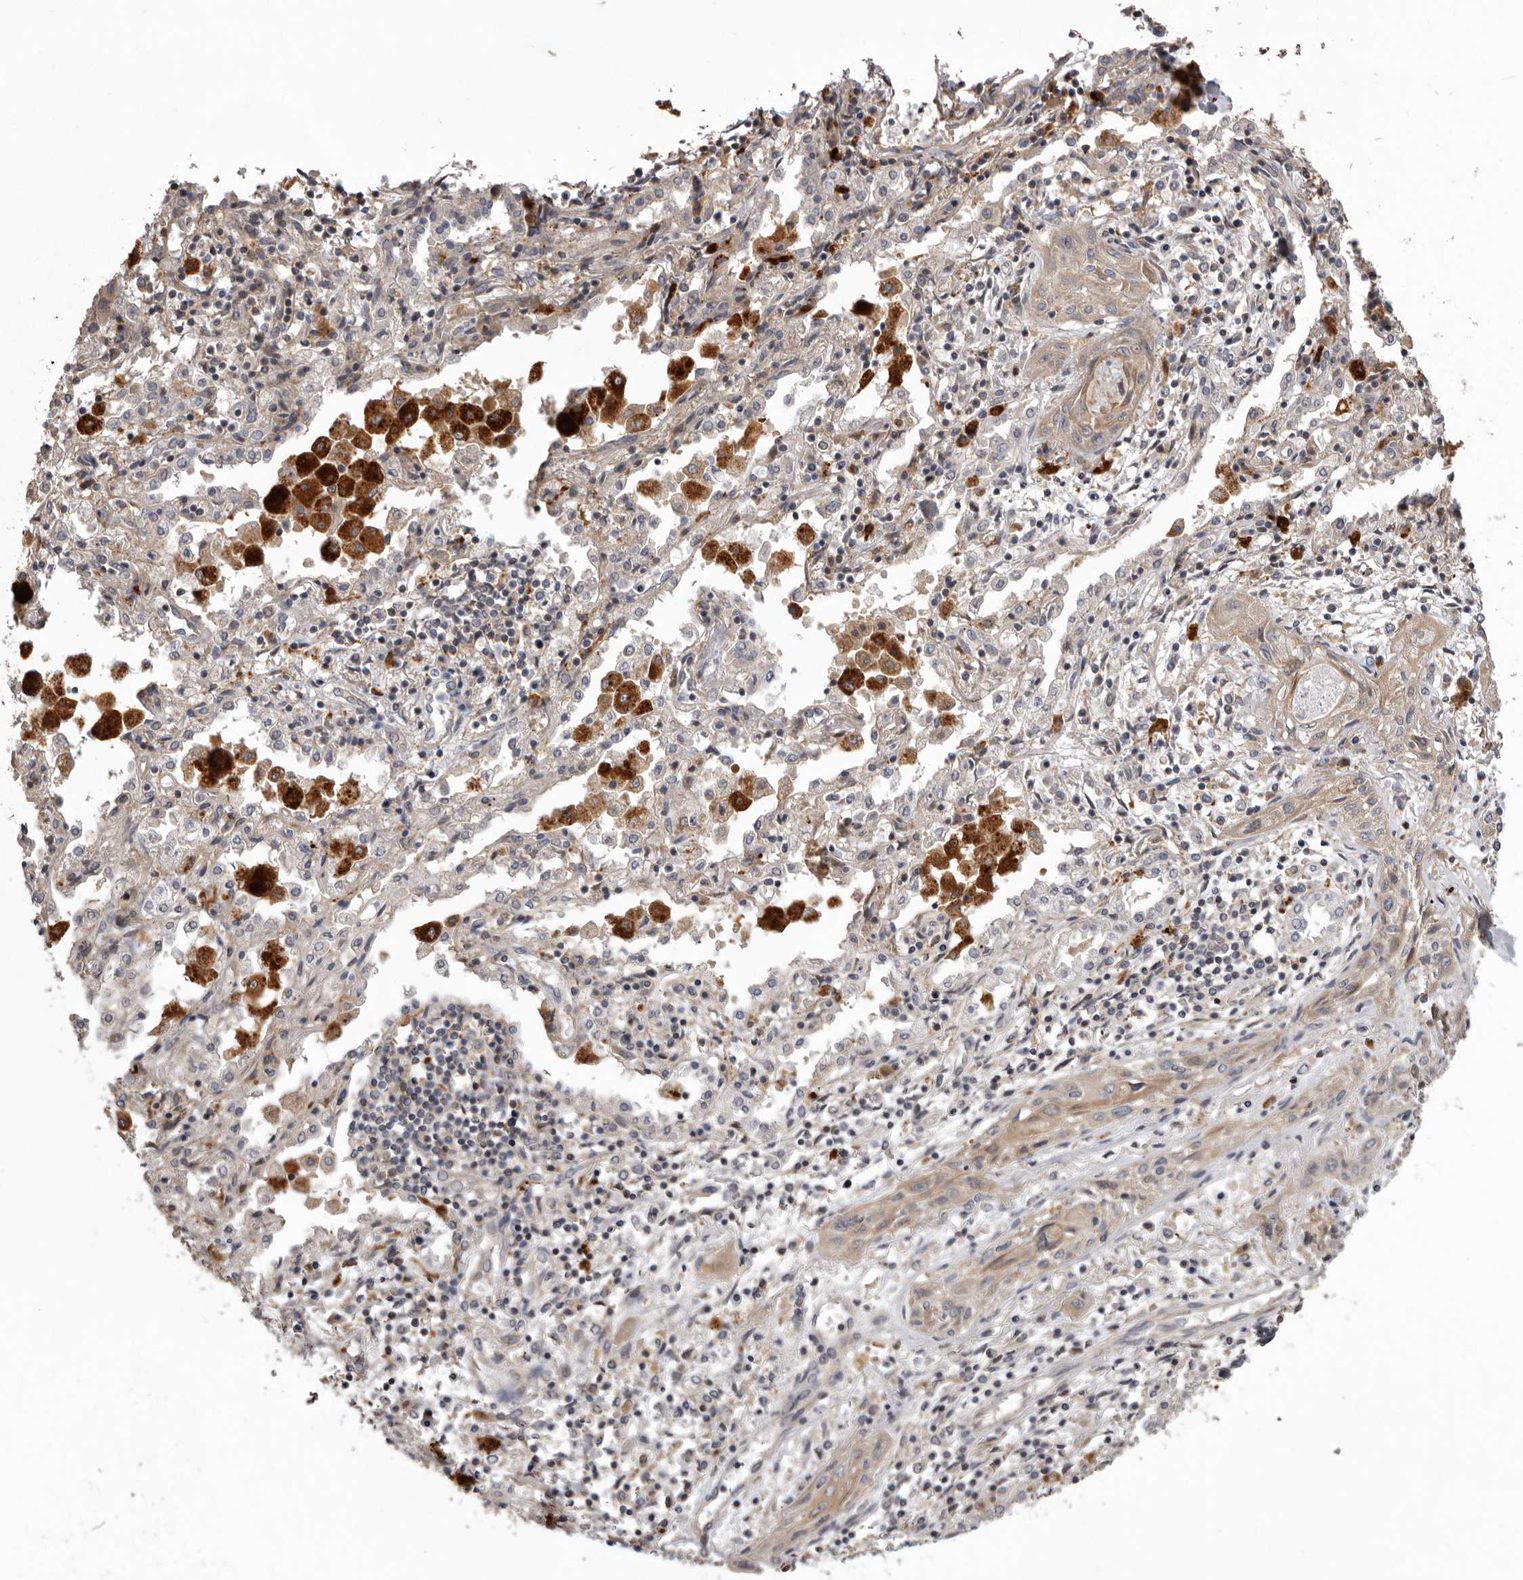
{"staining": {"intensity": "weak", "quantity": ">75%", "location": "cytoplasmic/membranous"}, "tissue": "lung cancer", "cell_type": "Tumor cells", "image_type": "cancer", "snomed": [{"axis": "morphology", "description": "Squamous cell carcinoma, NOS"}, {"axis": "topography", "description": "Lung"}], "caption": "Lung squamous cell carcinoma stained for a protein shows weak cytoplasmic/membranous positivity in tumor cells. Using DAB (3,3'-diaminobenzidine) (brown) and hematoxylin (blue) stains, captured at high magnification using brightfield microscopy.", "gene": "WDR47", "patient": {"sex": "female", "age": 47}}